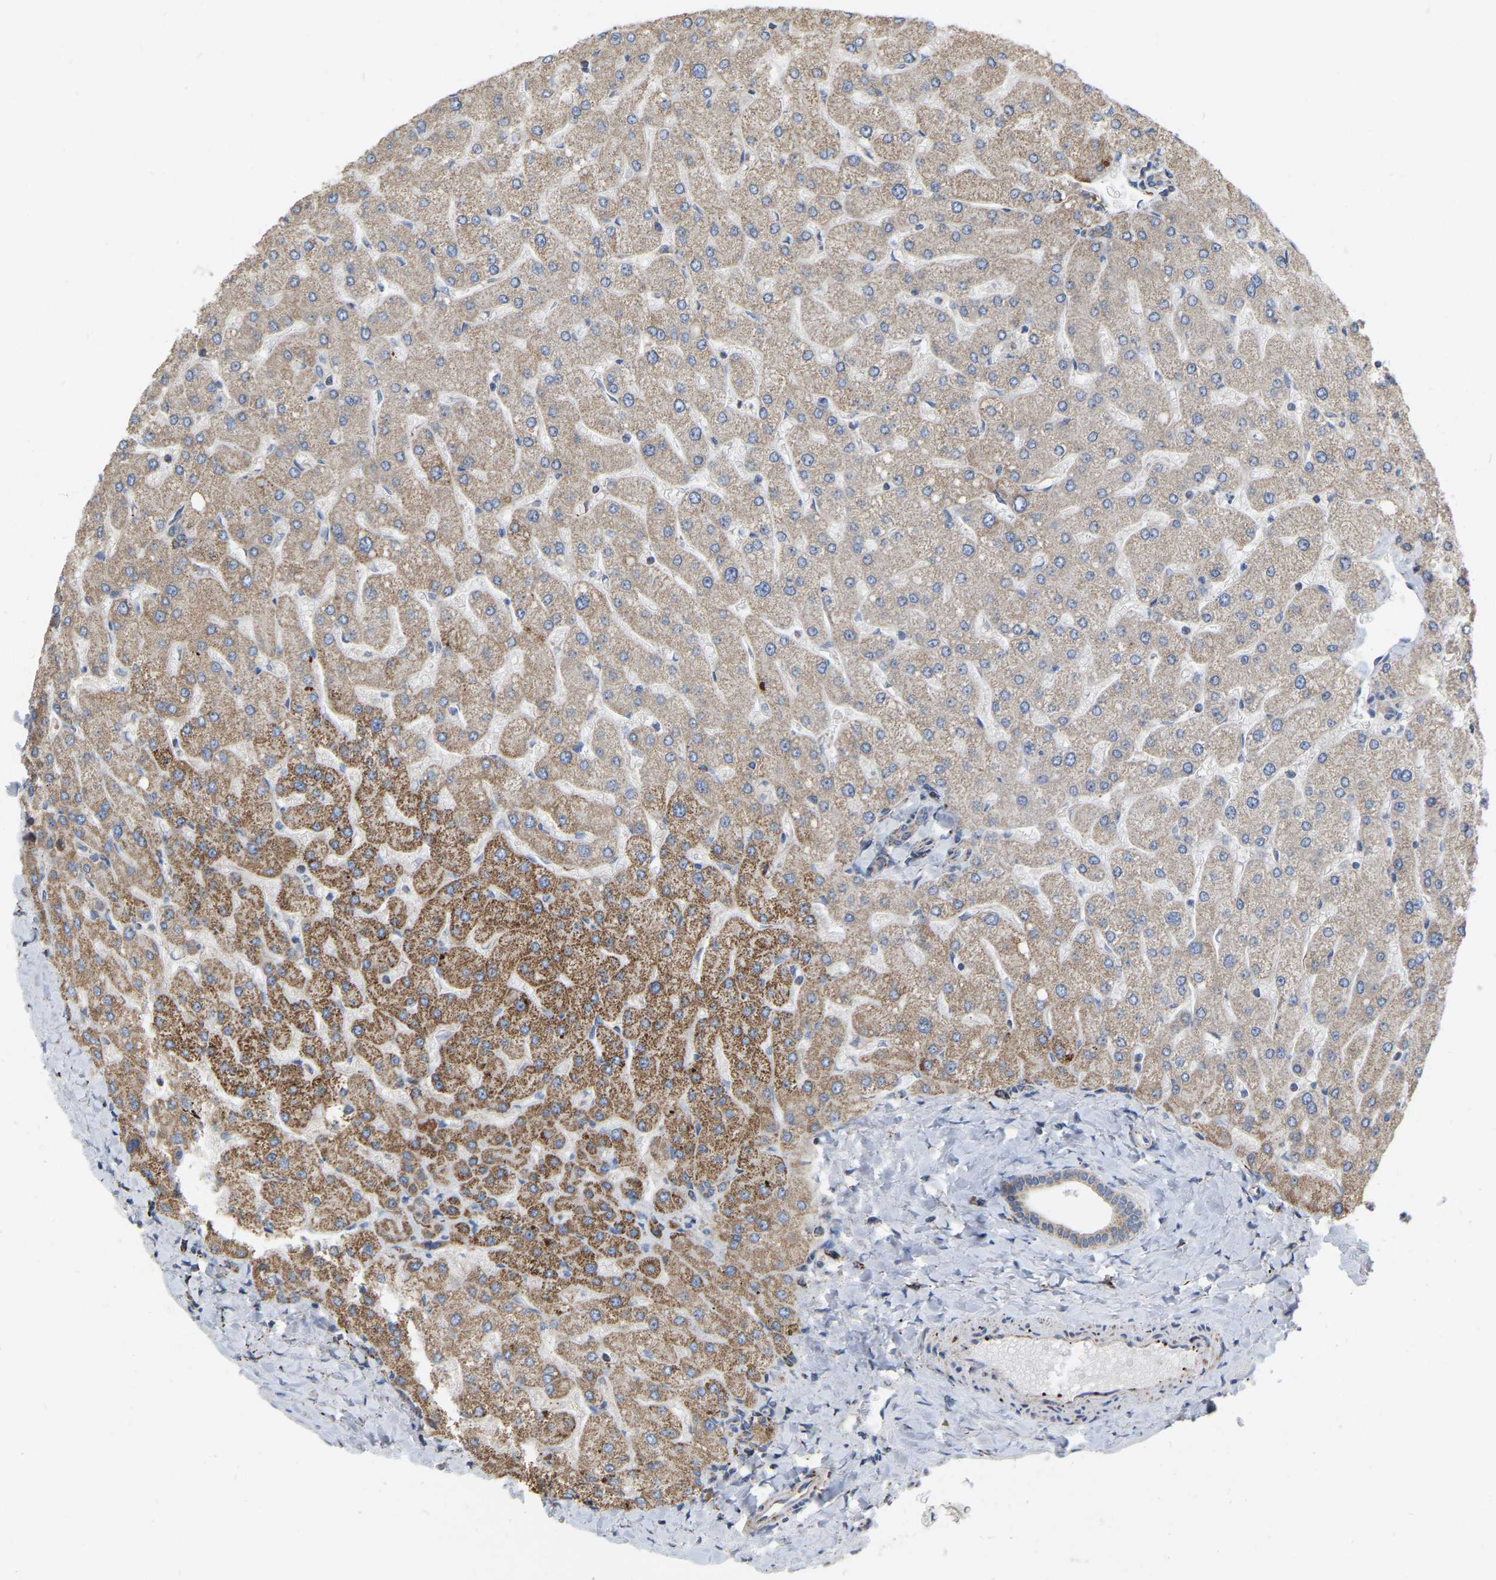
{"staining": {"intensity": "moderate", "quantity": "25%-75%", "location": "cytoplasmic/membranous"}, "tissue": "liver", "cell_type": "Cholangiocytes", "image_type": "normal", "snomed": [{"axis": "morphology", "description": "Normal tissue, NOS"}, {"axis": "topography", "description": "Liver"}], "caption": "A brown stain highlights moderate cytoplasmic/membranous positivity of a protein in cholangiocytes of benign liver.", "gene": "CBLB", "patient": {"sex": "male", "age": 55}}